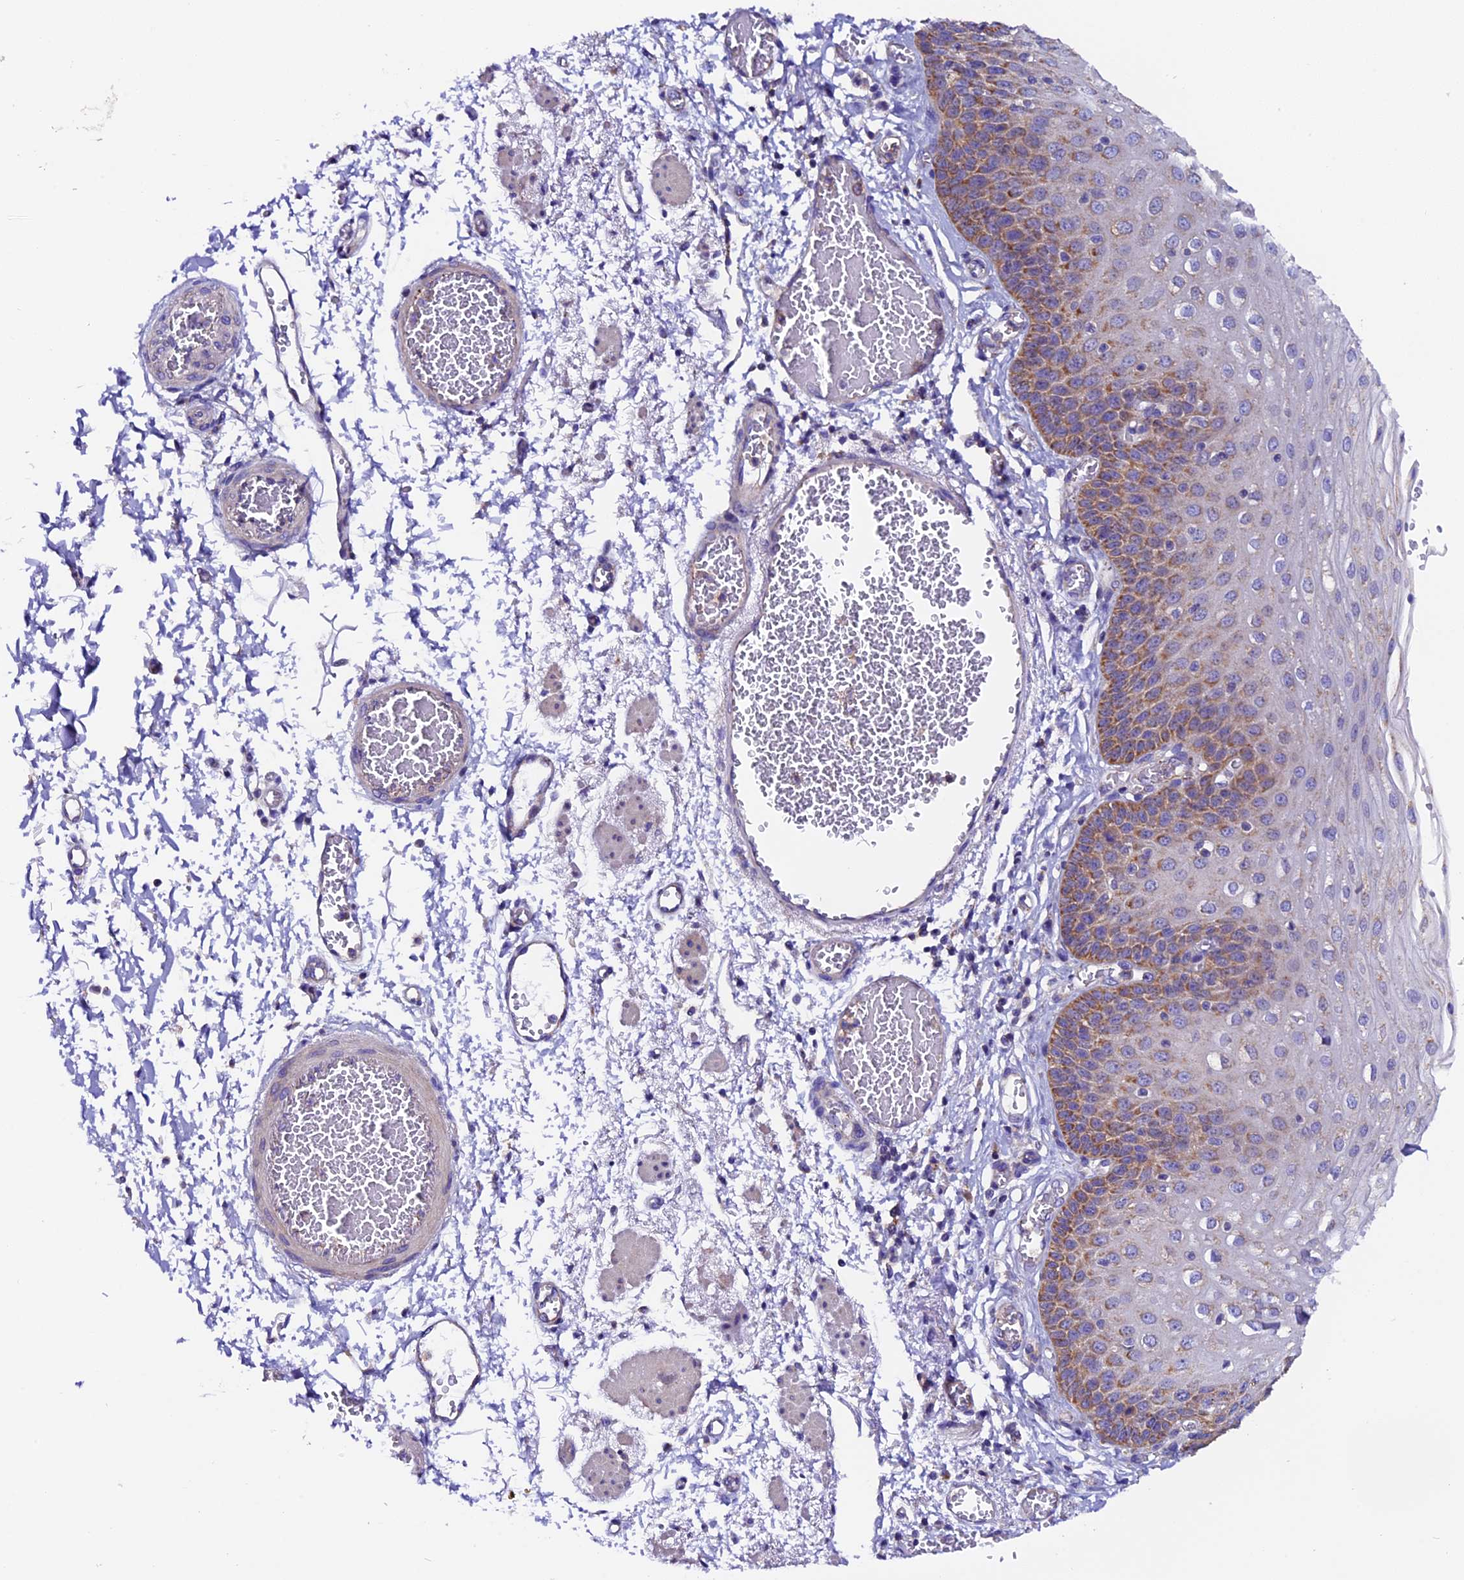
{"staining": {"intensity": "moderate", "quantity": "25%-75%", "location": "cytoplasmic/membranous"}, "tissue": "esophagus", "cell_type": "Squamous epithelial cells", "image_type": "normal", "snomed": [{"axis": "morphology", "description": "Normal tissue, NOS"}, {"axis": "topography", "description": "Esophagus"}], "caption": "IHC of unremarkable human esophagus displays medium levels of moderate cytoplasmic/membranous staining in approximately 25%-75% of squamous epithelial cells. (brown staining indicates protein expression, while blue staining denotes nuclei).", "gene": "COMTD1", "patient": {"sex": "male", "age": 81}}